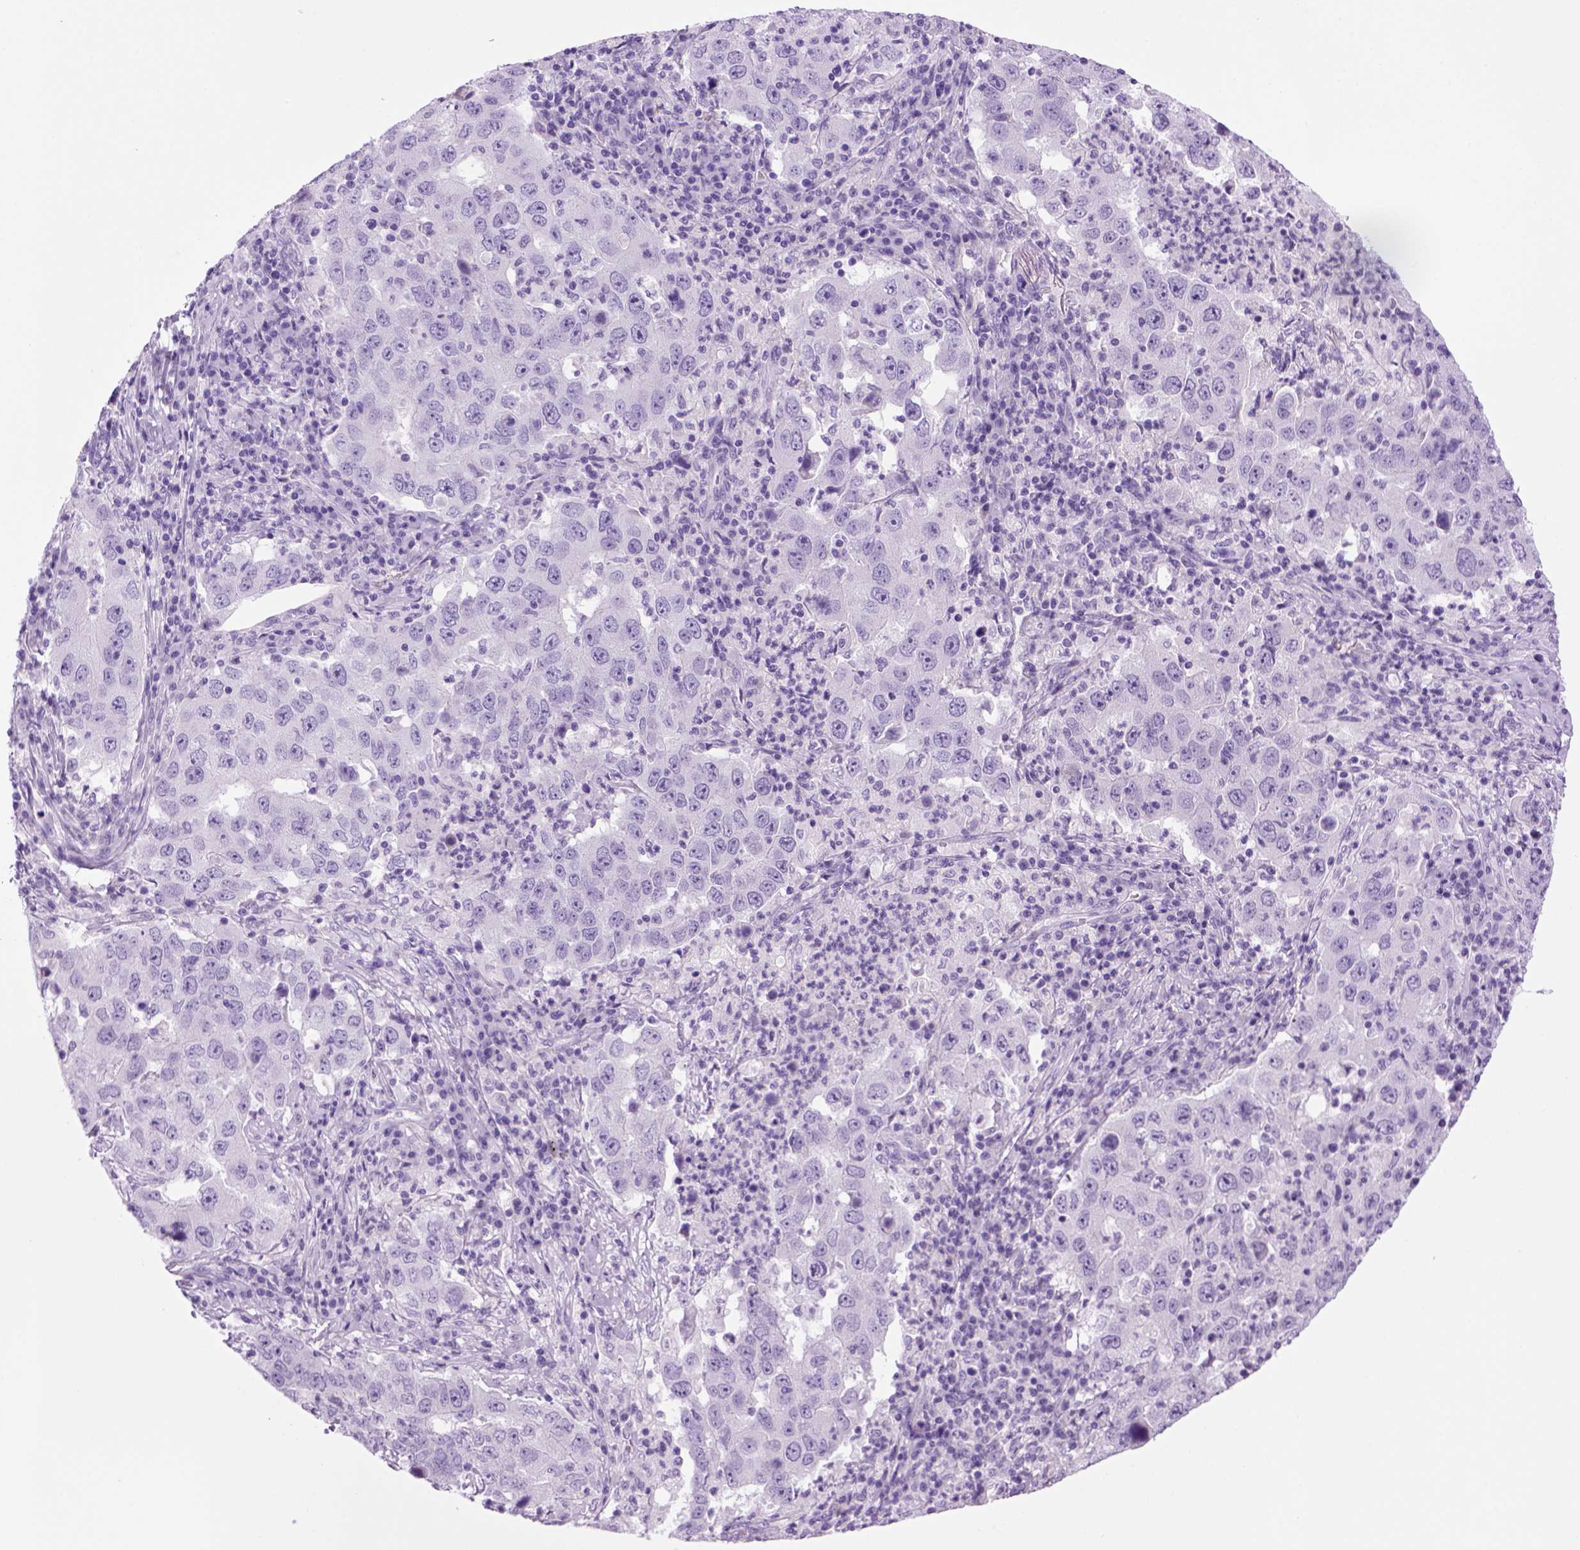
{"staining": {"intensity": "negative", "quantity": "none", "location": "none"}, "tissue": "lung cancer", "cell_type": "Tumor cells", "image_type": "cancer", "snomed": [{"axis": "morphology", "description": "Adenocarcinoma, NOS"}, {"axis": "topography", "description": "Lung"}], "caption": "Micrograph shows no significant protein expression in tumor cells of lung cancer.", "gene": "SGCG", "patient": {"sex": "male", "age": 73}}